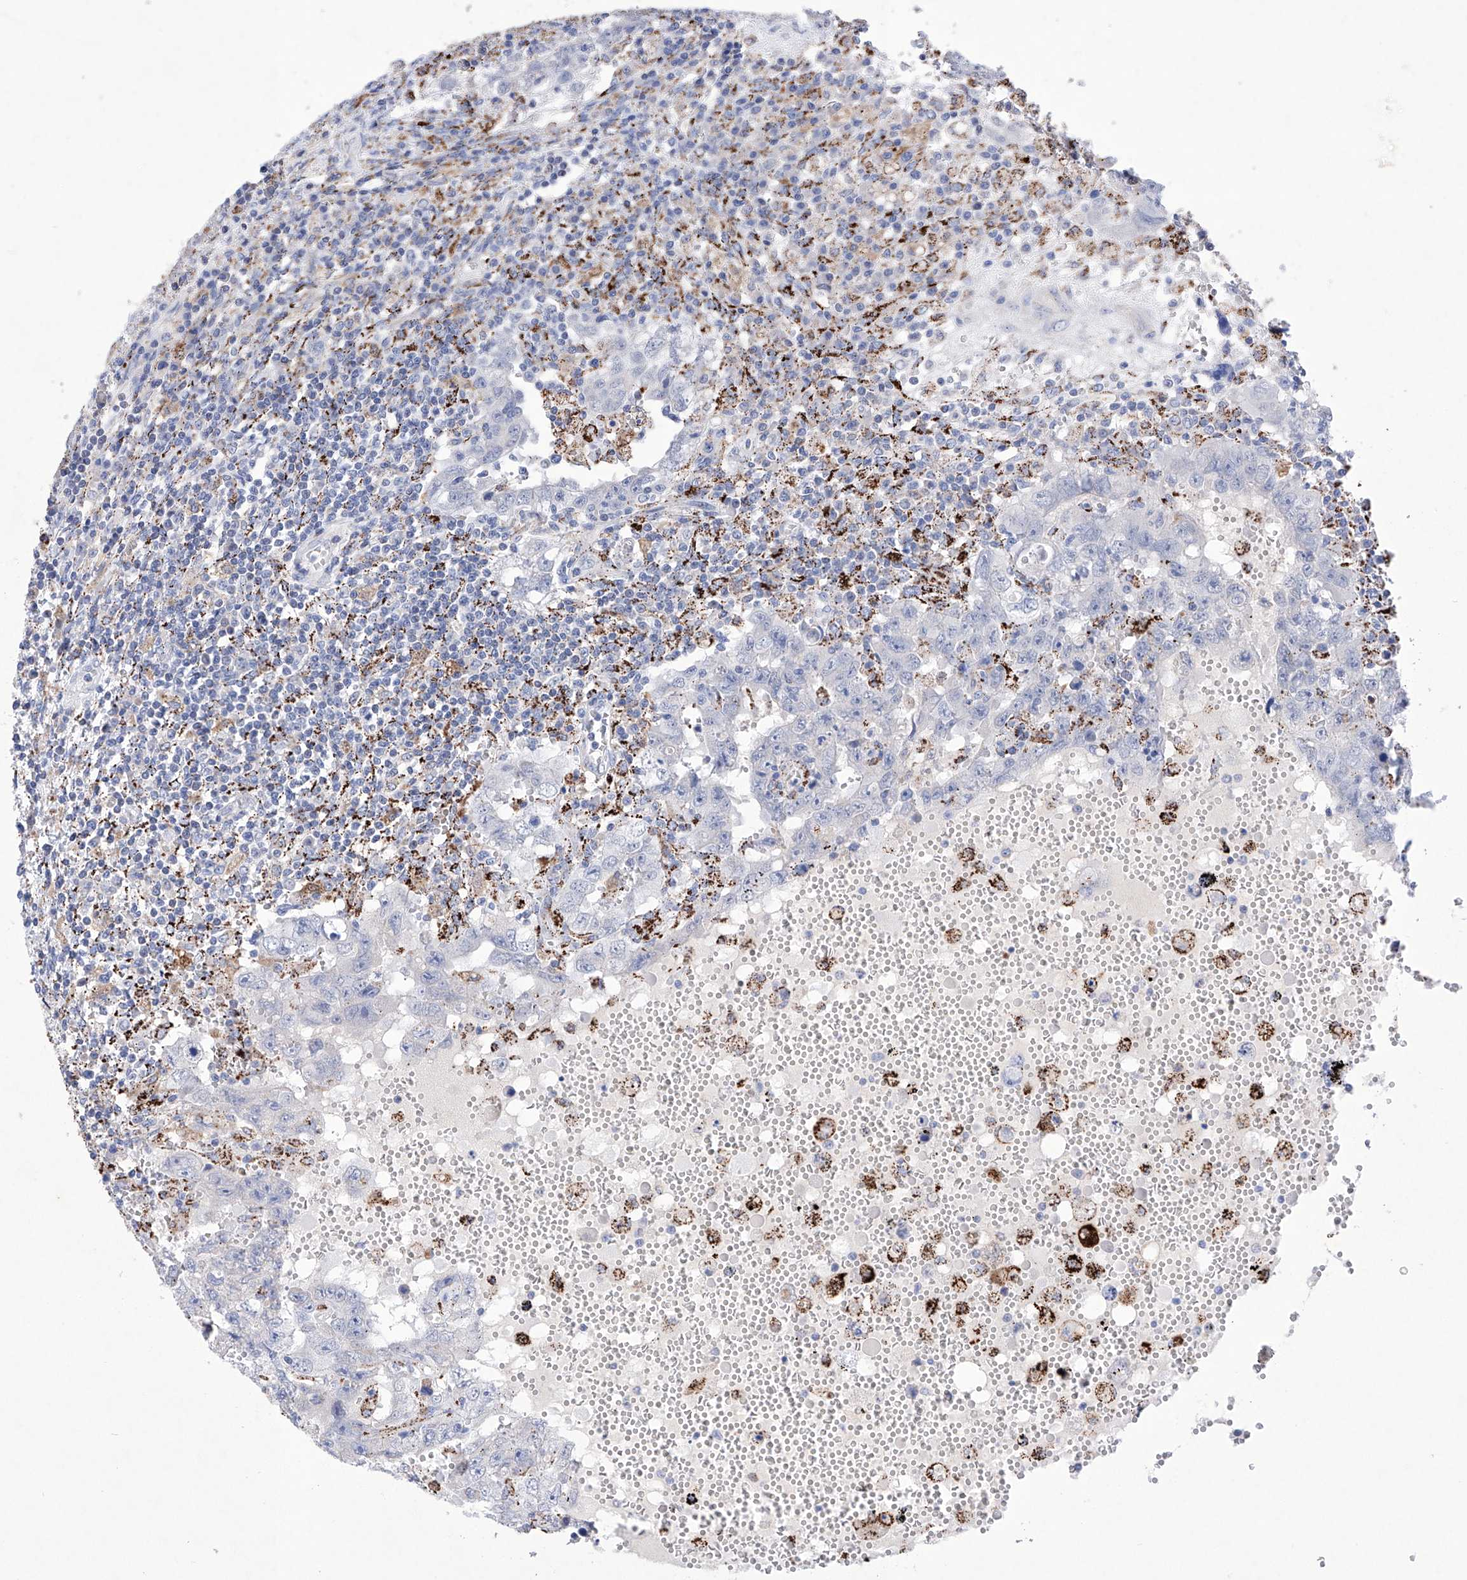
{"staining": {"intensity": "negative", "quantity": "none", "location": "none"}, "tissue": "testis cancer", "cell_type": "Tumor cells", "image_type": "cancer", "snomed": [{"axis": "morphology", "description": "Carcinoma, Embryonal, NOS"}, {"axis": "topography", "description": "Testis"}], "caption": "Immunohistochemistry (IHC) of testis embryonal carcinoma displays no positivity in tumor cells.", "gene": "NRROS", "patient": {"sex": "male", "age": 26}}